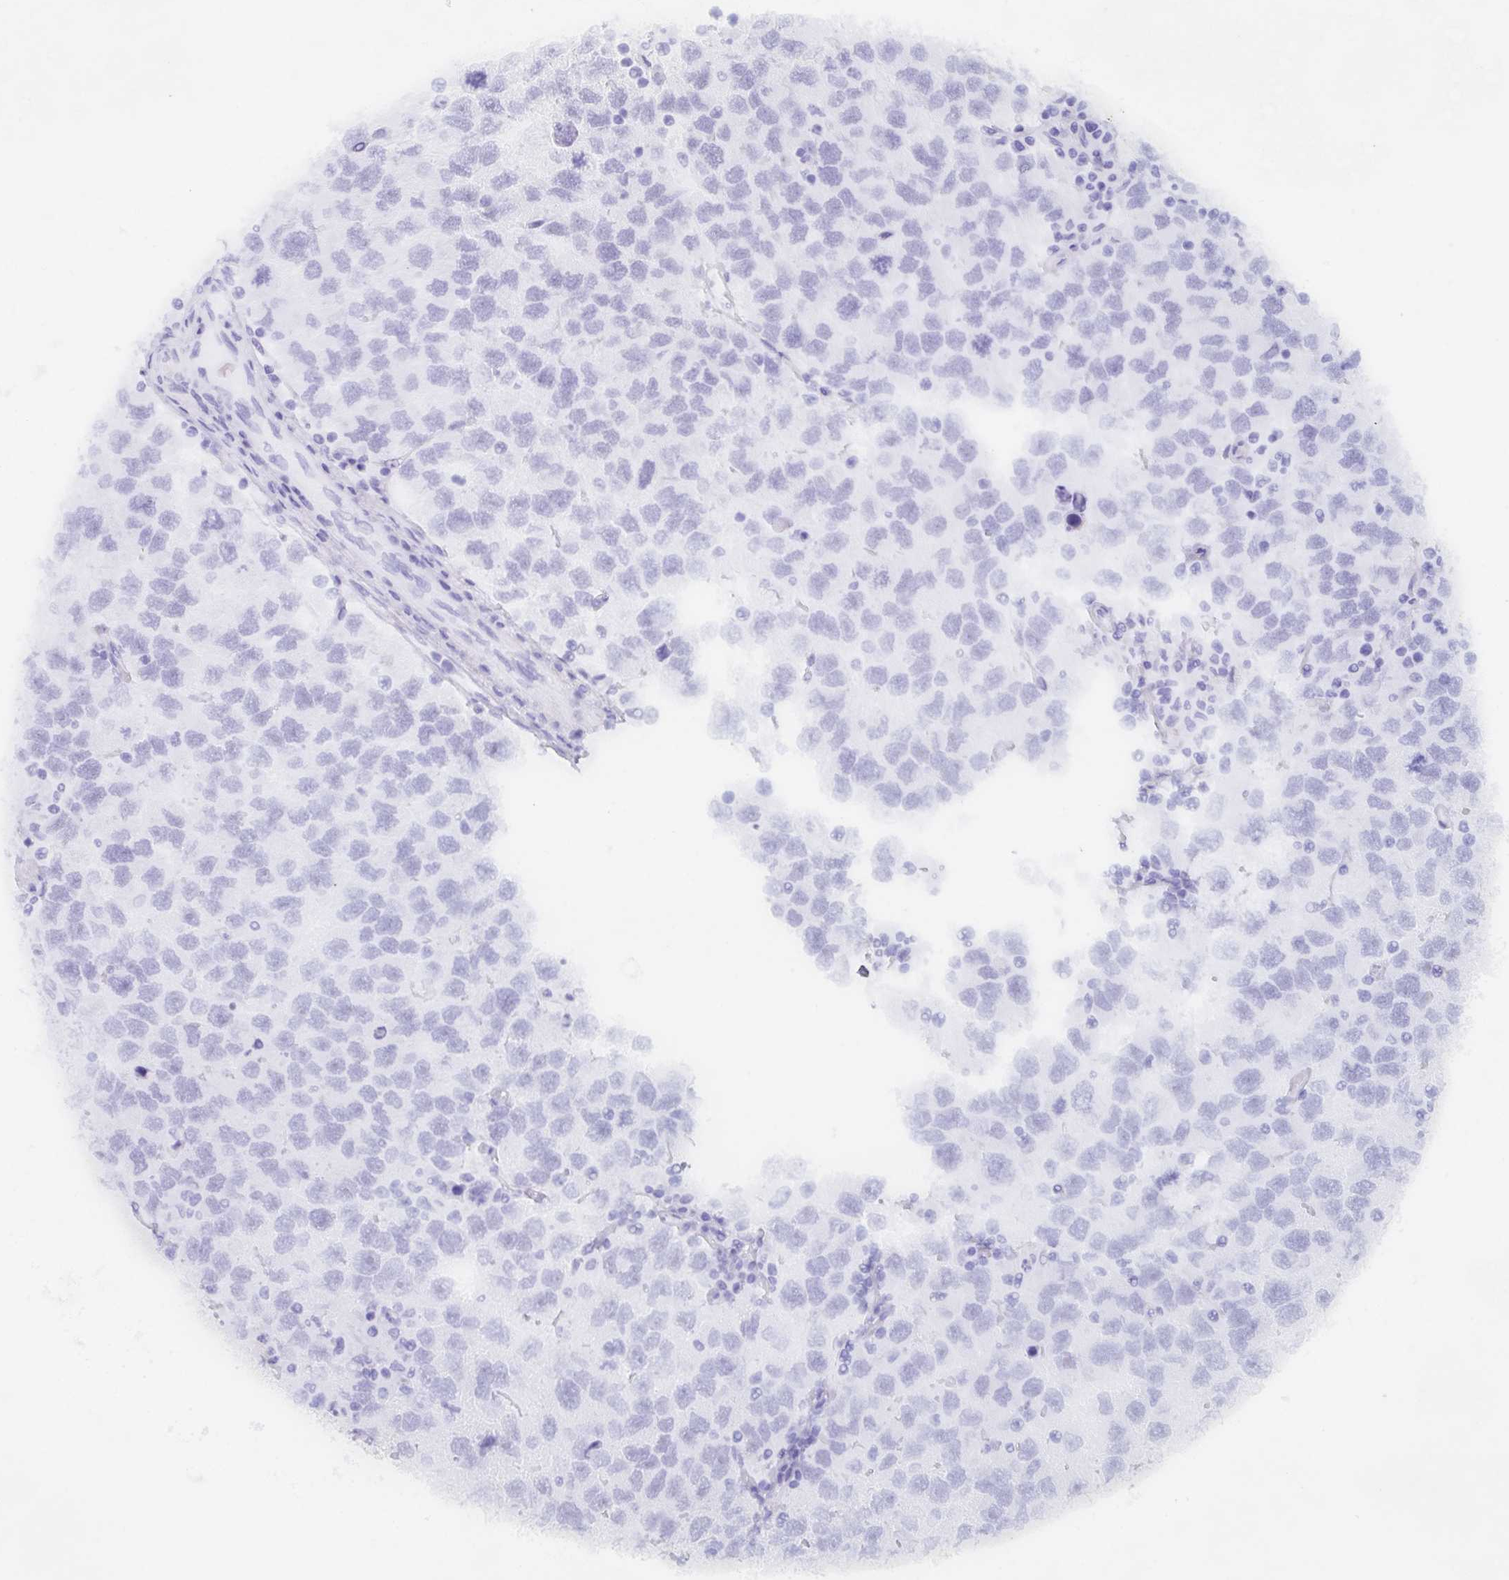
{"staining": {"intensity": "negative", "quantity": "none", "location": "none"}, "tissue": "testis cancer", "cell_type": "Tumor cells", "image_type": "cancer", "snomed": [{"axis": "morphology", "description": "Seminoma, NOS"}, {"axis": "topography", "description": "Testis"}], "caption": "This is a photomicrograph of IHC staining of testis seminoma, which shows no expression in tumor cells. (DAB immunohistochemistry (IHC), high magnification).", "gene": "POU2F3", "patient": {"sex": "male", "age": 26}}